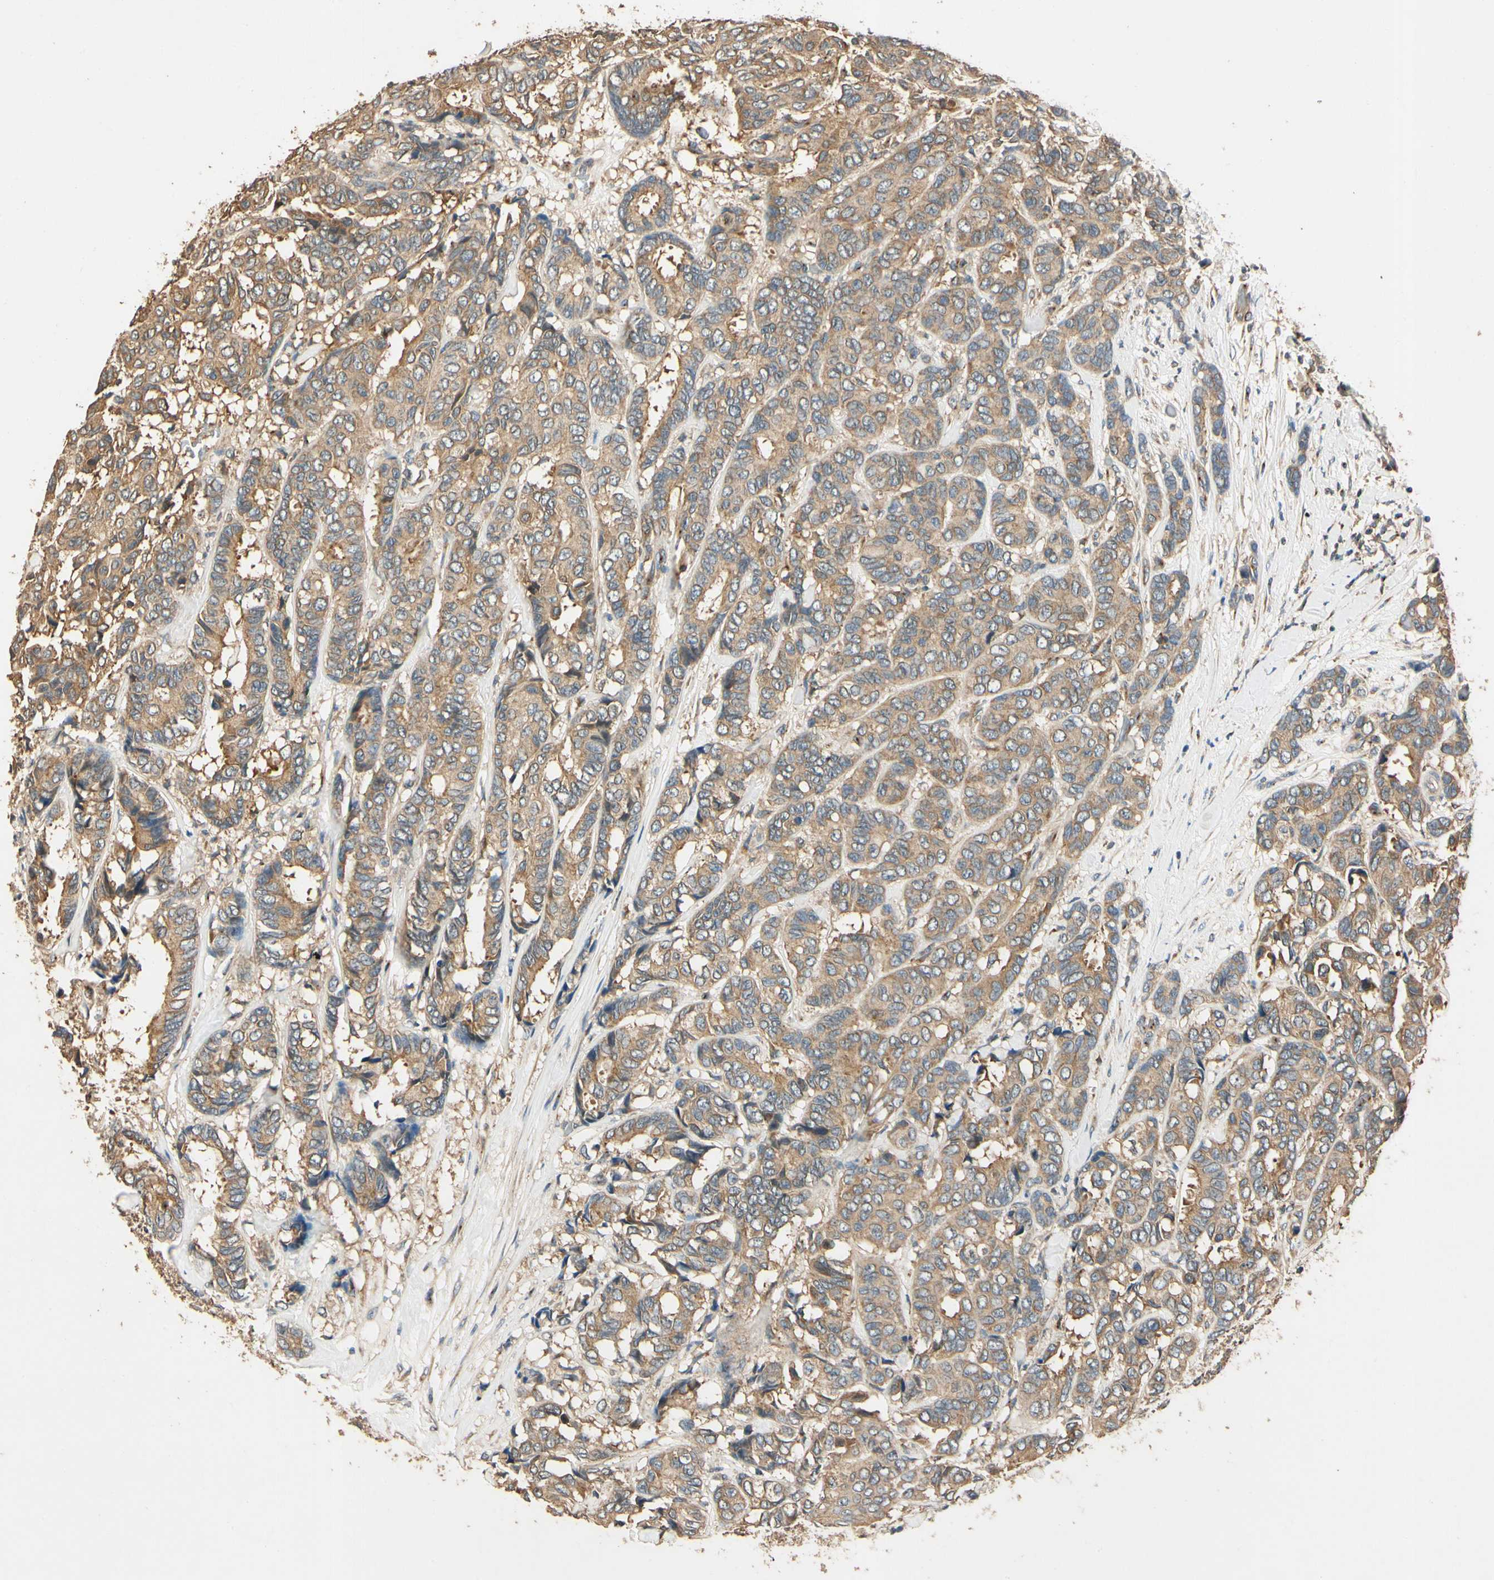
{"staining": {"intensity": "moderate", "quantity": ">75%", "location": "cytoplasmic/membranous"}, "tissue": "breast cancer", "cell_type": "Tumor cells", "image_type": "cancer", "snomed": [{"axis": "morphology", "description": "Duct carcinoma"}, {"axis": "topography", "description": "Breast"}], "caption": "This micrograph reveals immunohistochemistry (IHC) staining of human breast infiltrating ductal carcinoma, with medium moderate cytoplasmic/membranous expression in approximately >75% of tumor cells.", "gene": "AKAP9", "patient": {"sex": "female", "age": 87}}